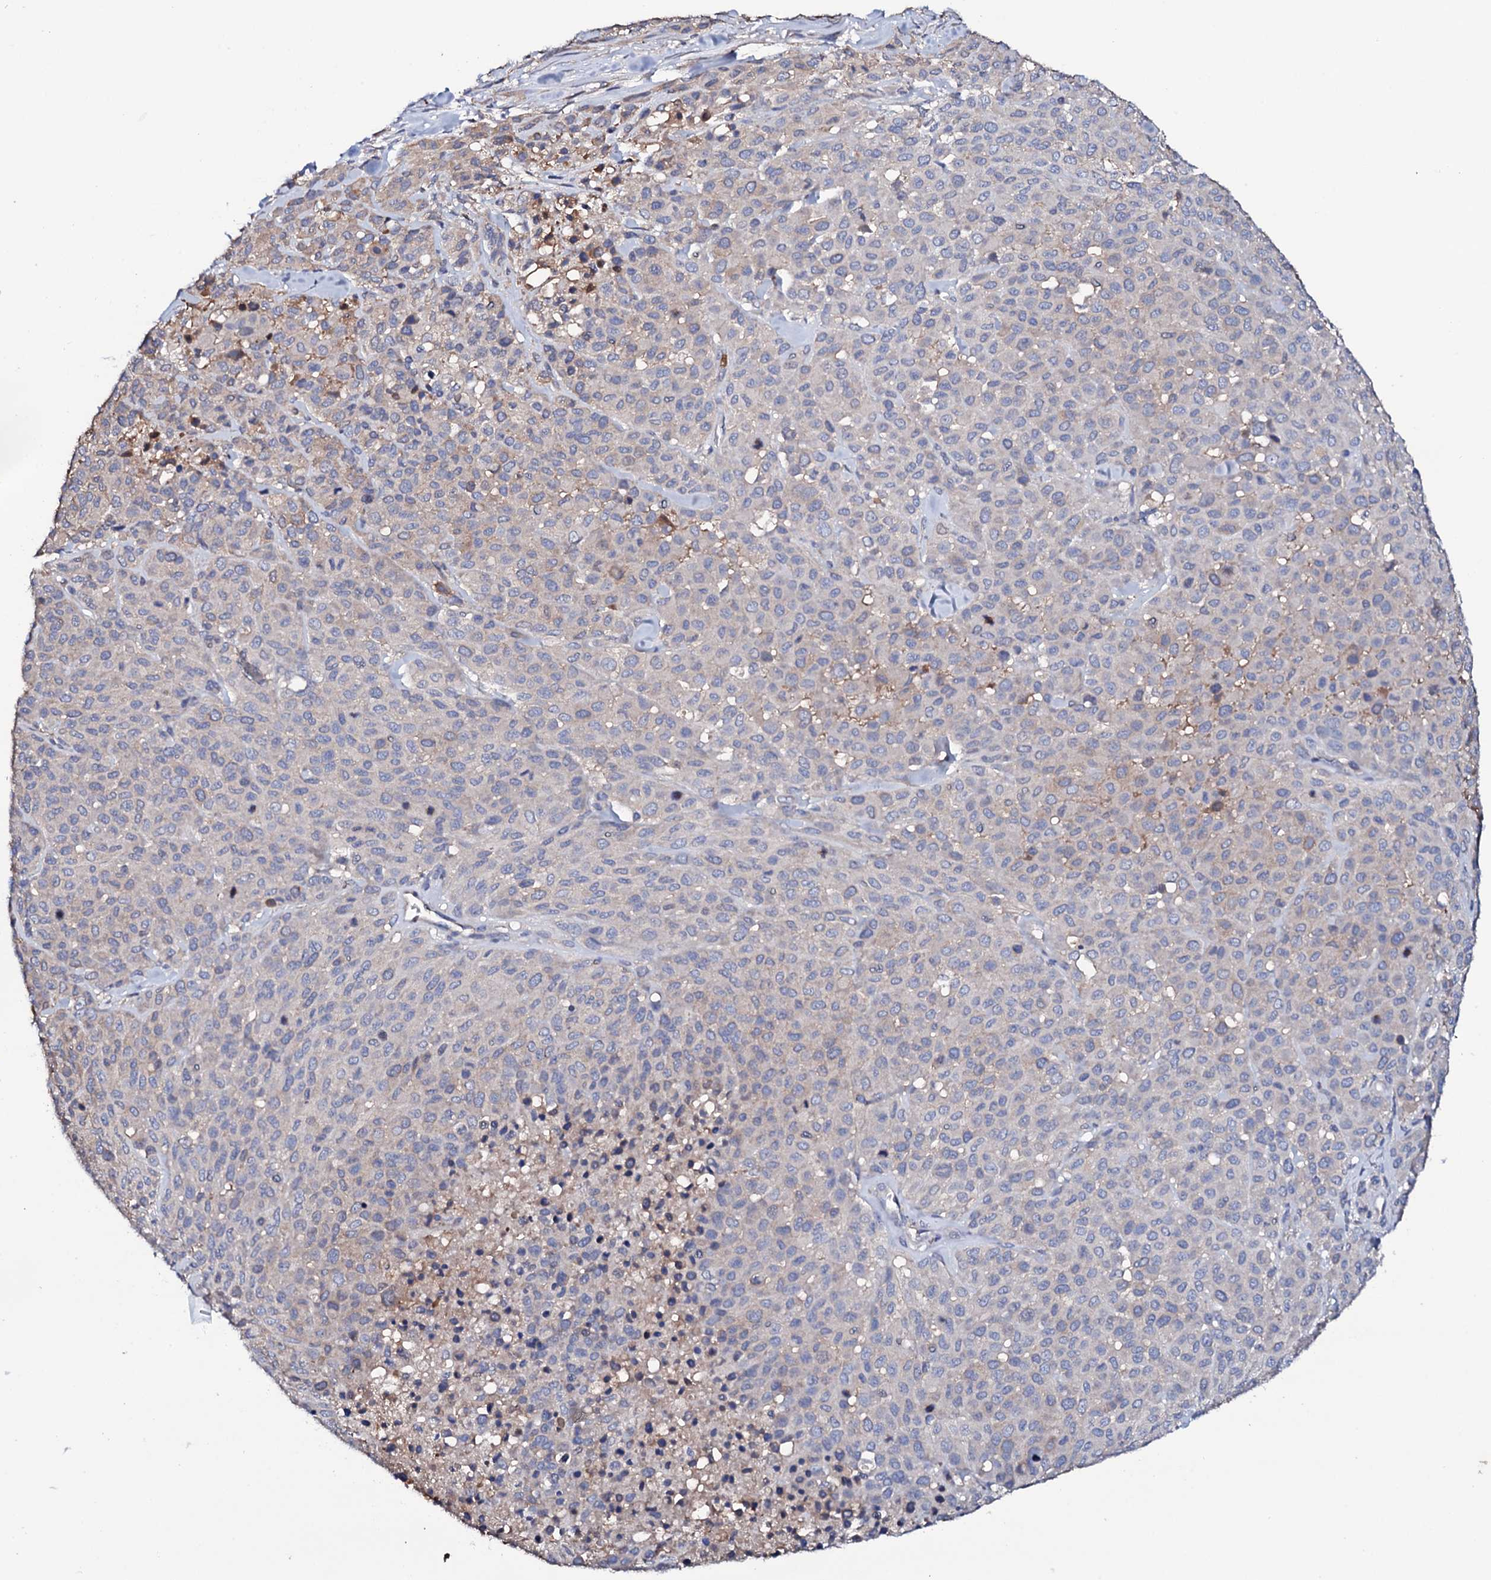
{"staining": {"intensity": "negative", "quantity": "none", "location": "none"}, "tissue": "melanoma", "cell_type": "Tumor cells", "image_type": "cancer", "snomed": [{"axis": "morphology", "description": "Malignant melanoma, Metastatic site"}, {"axis": "topography", "description": "Skin"}], "caption": "Image shows no protein expression in tumor cells of malignant melanoma (metastatic site) tissue.", "gene": "TCAF2", "patient": {"sex": "female", "age": 81}}